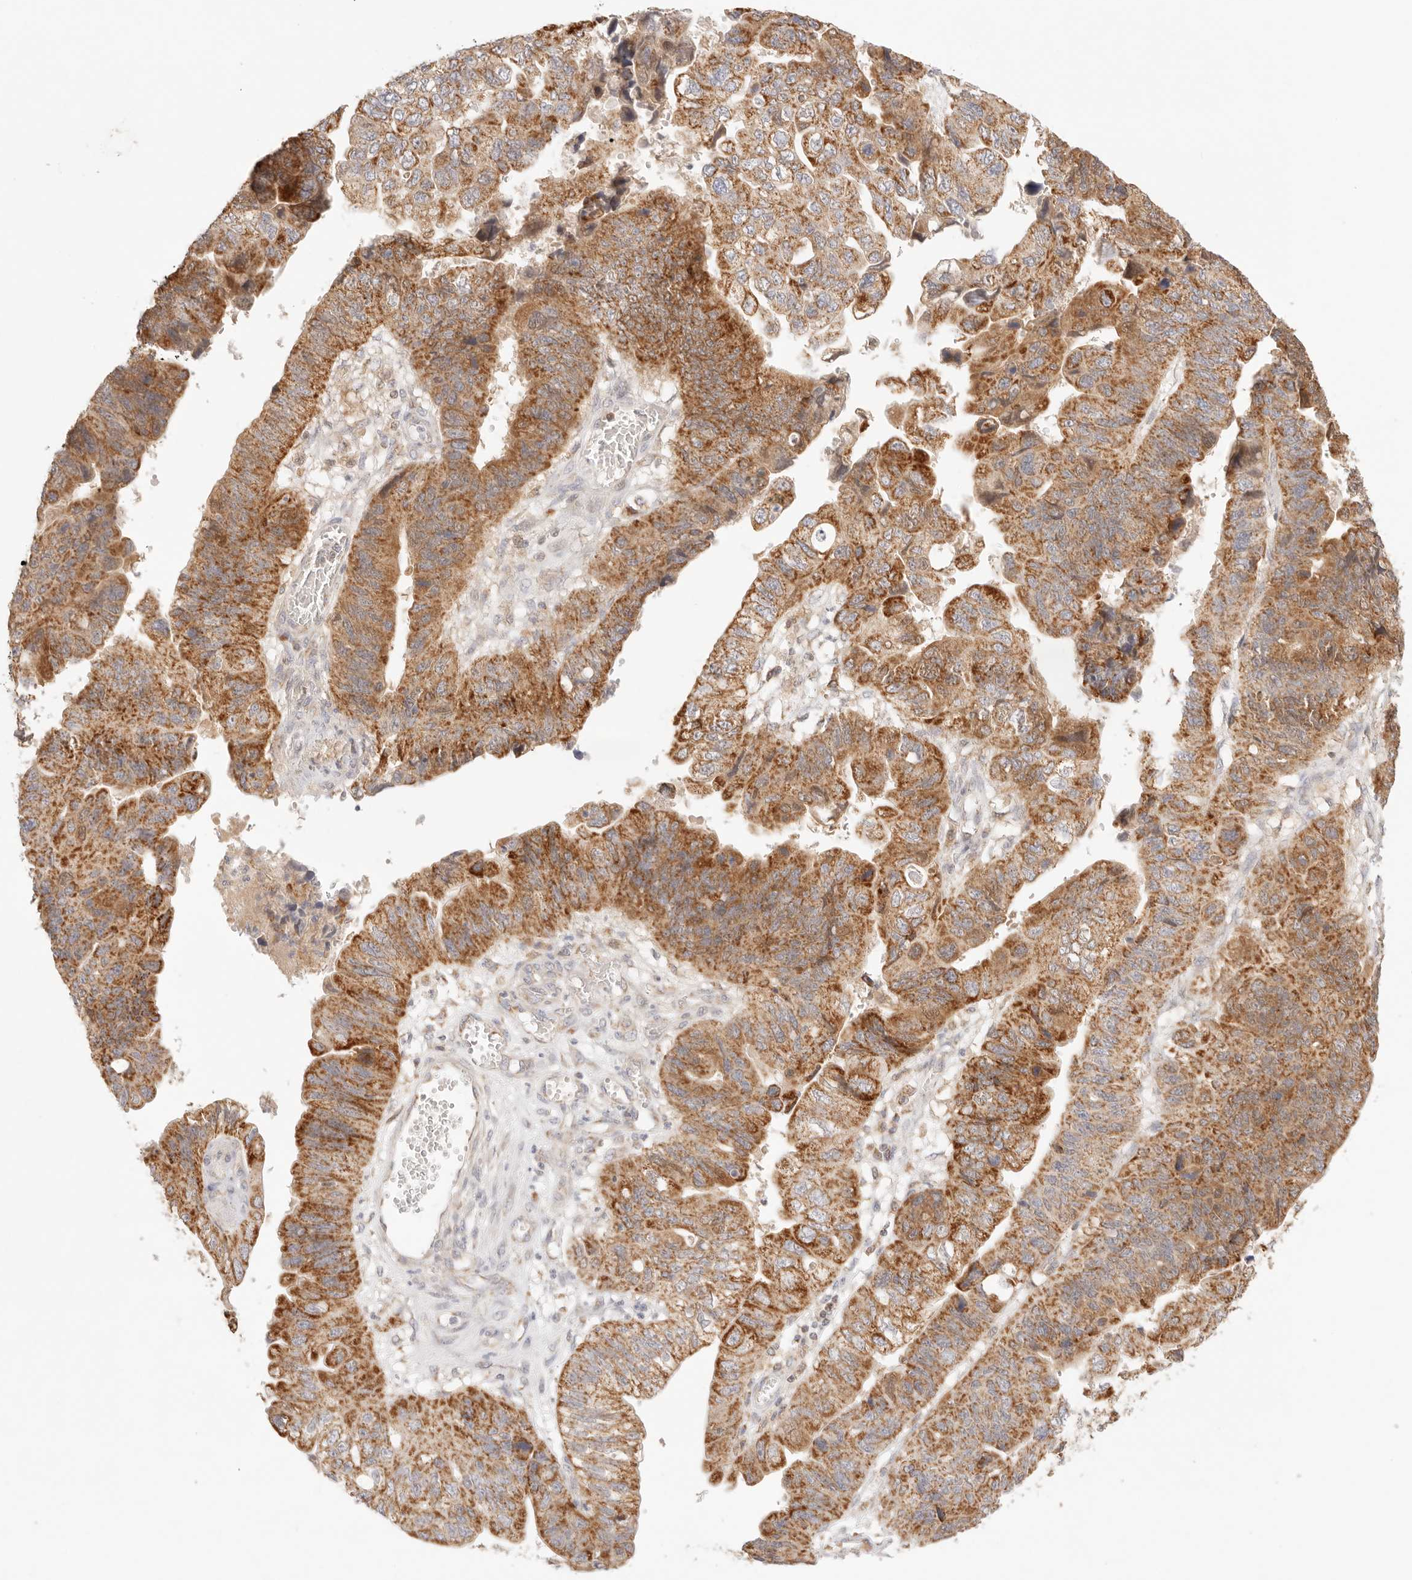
{"staining": {"intensity": "strong", "quantity": ">75%", "location": "cytoplasmic/membranous"}, "tissue": "stomach cancer", "cell_type": "Tumor cells", "image_type": "cancer", "snomed": [{"axis": "morphology", "description": "Adenocarcinoma, NOS"}, {"axis": "topography", "description": "Stomach"}], "caption": "The image reveals immunohistochemical staining of stomach cancer (adenocarcinoma). There is strong cytoplasmic/membranous staining is identified in approximately >75% of tumor cells.", "gene": "COA6", "patient": {"sex": "male", "age": 59}}